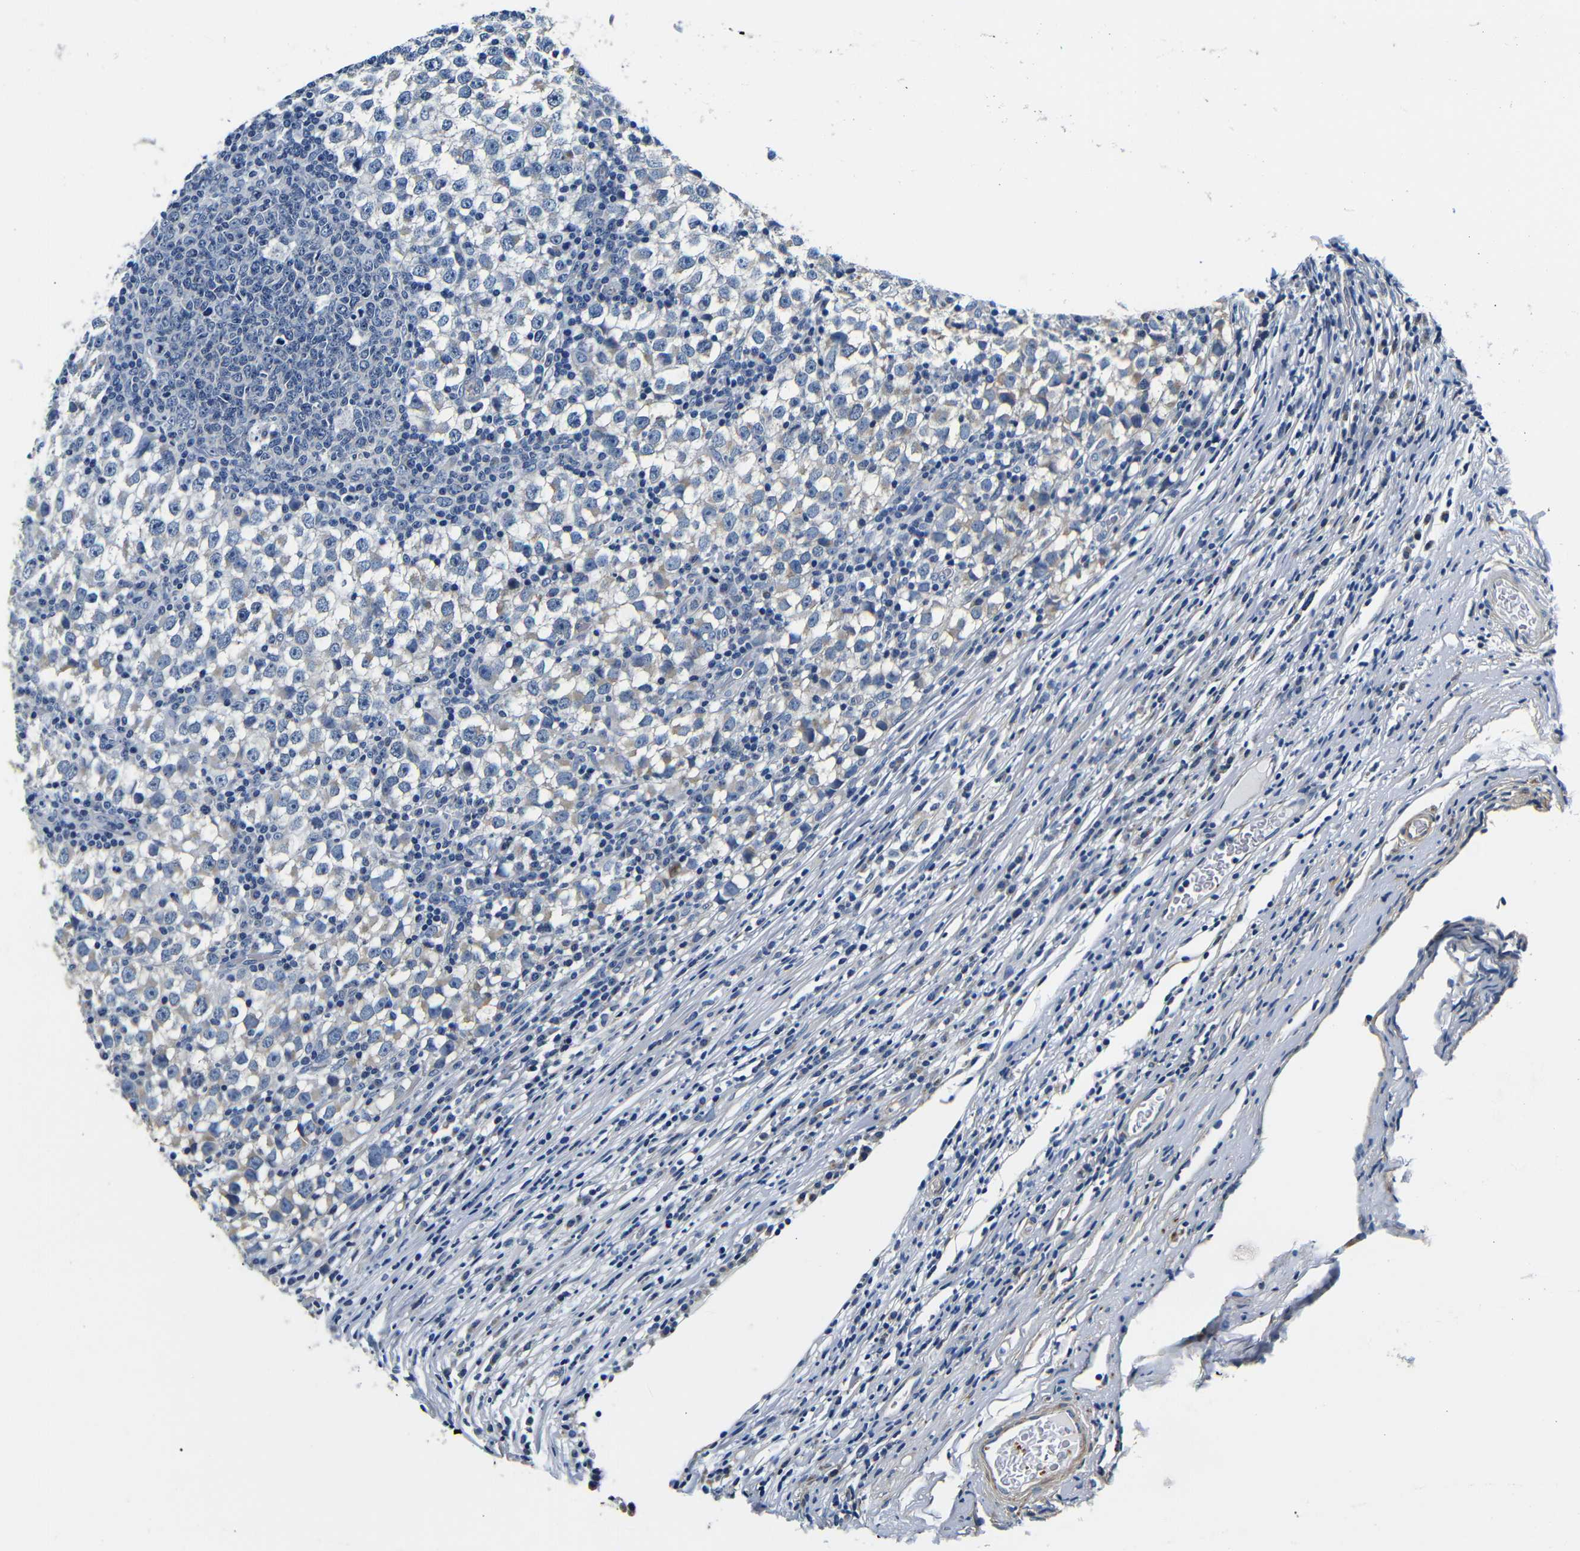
{"staining": {"intensity": "weak", "quantity": "<25%", "location": "cytoplasmic/membranous"}, "tissue": "testis cancer", "cell_type": "Tumor cells", "image_type": "cancer", "snomed": [{"axis": "morphology", "description": "Seminoma, NOS"}, {"axis": "topography", "description": "Testis"}], "caption": "This is an IHC micrograph of human testis cancer (seminoma). There is no positivity in tumor cells.", "gene": "GP1BA", "patient": {"sex": "male", "age": 65}}